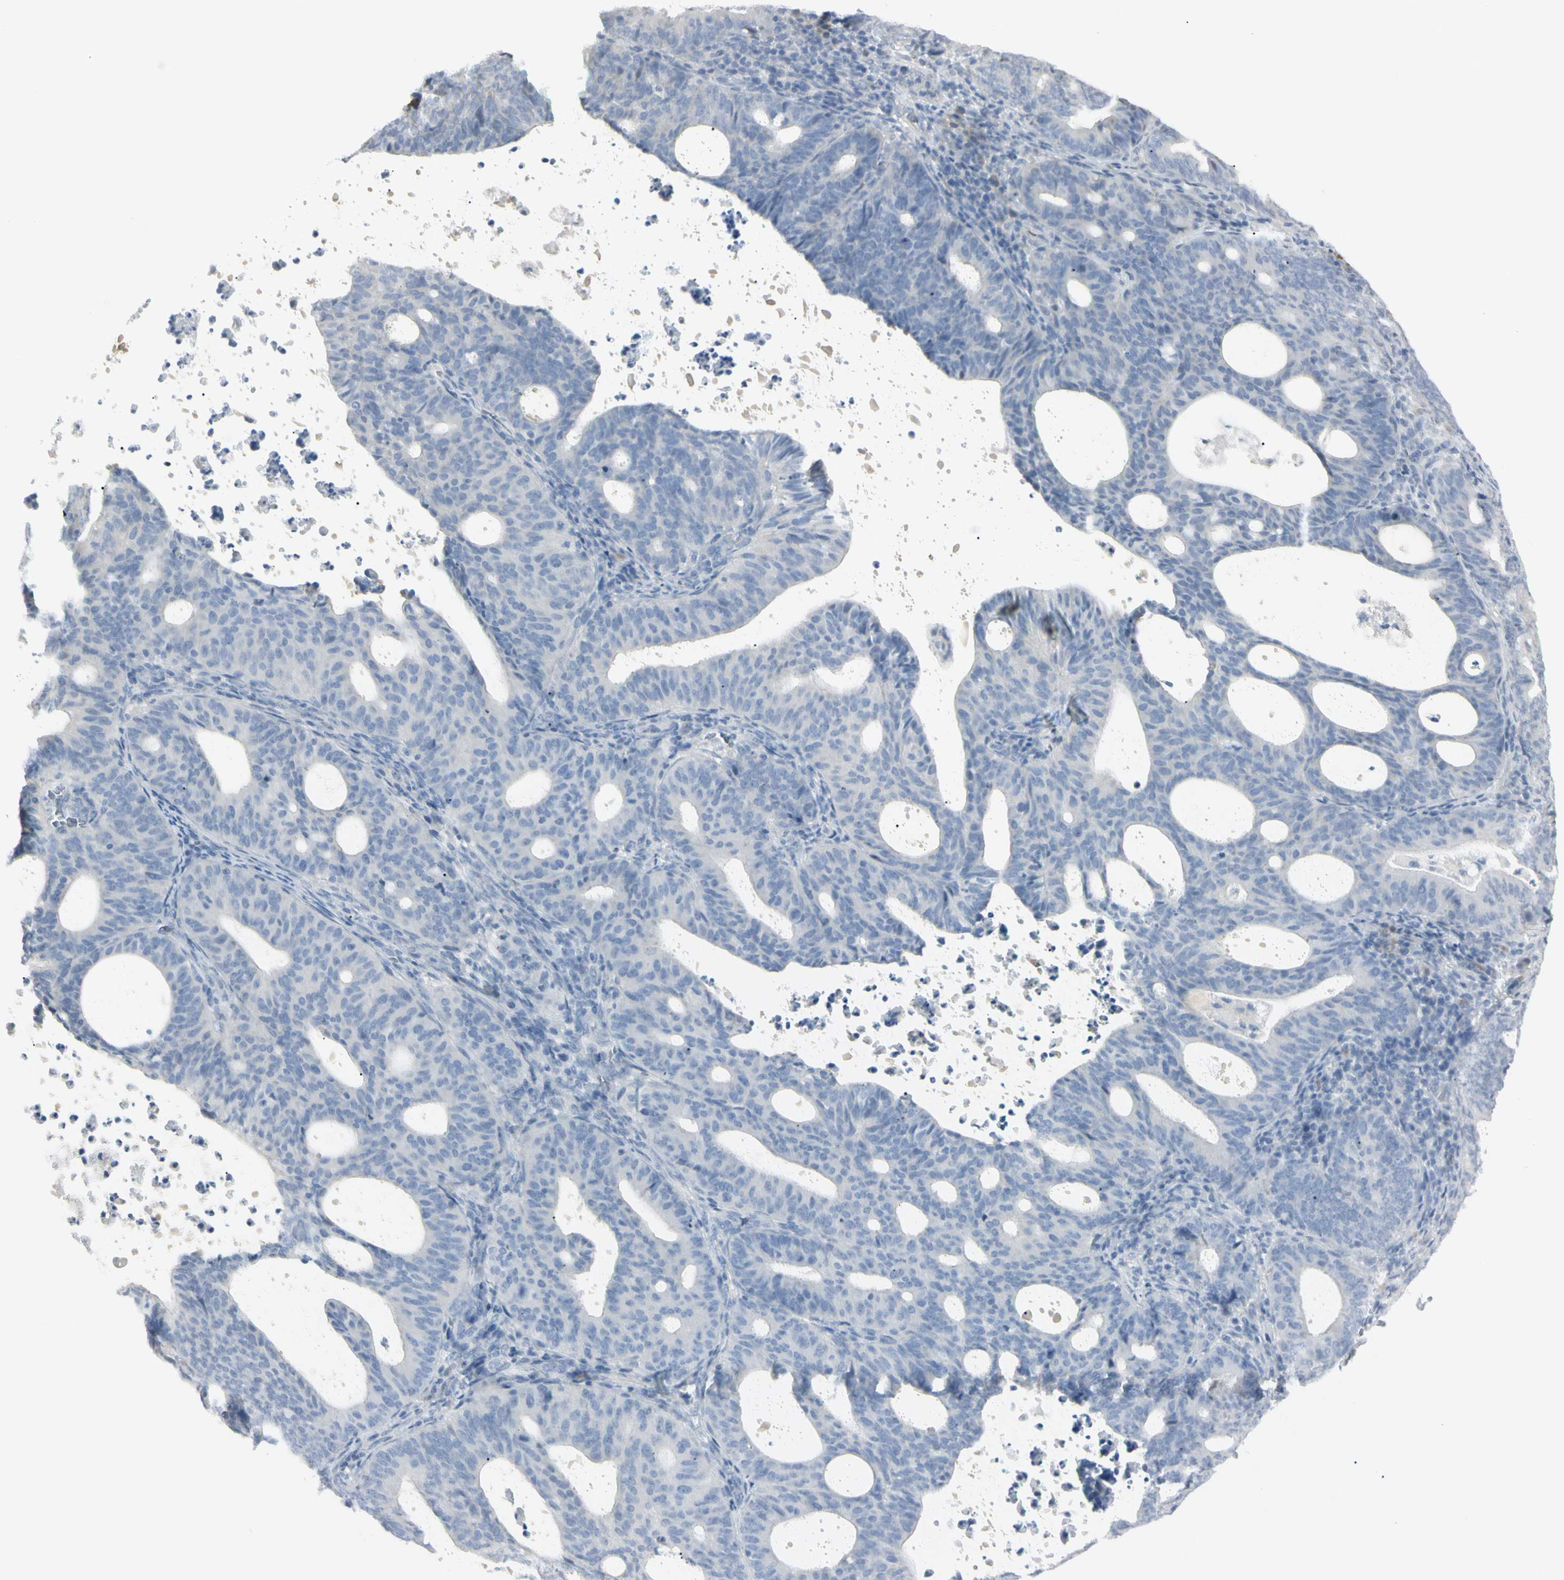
{"staining": {"intensity": "negative", "quantity": "none", "location": "none"}, "tissue": "endometrial cancer", "cell_type": "Tumor cells", "image_type": "cancer", "snomed": [{"axis": "morphology", "description": "Adenocarcinoma, NOS"}, {"axis": "topography", "description": "Uterus"}], "caption": "DAB immunohistochemical staining of human adenocarcinoma (endometrial) reveals no significant positivity in tumor cells.", "gene": "PIP", "patient": {"sex": "female", "age": 83}}